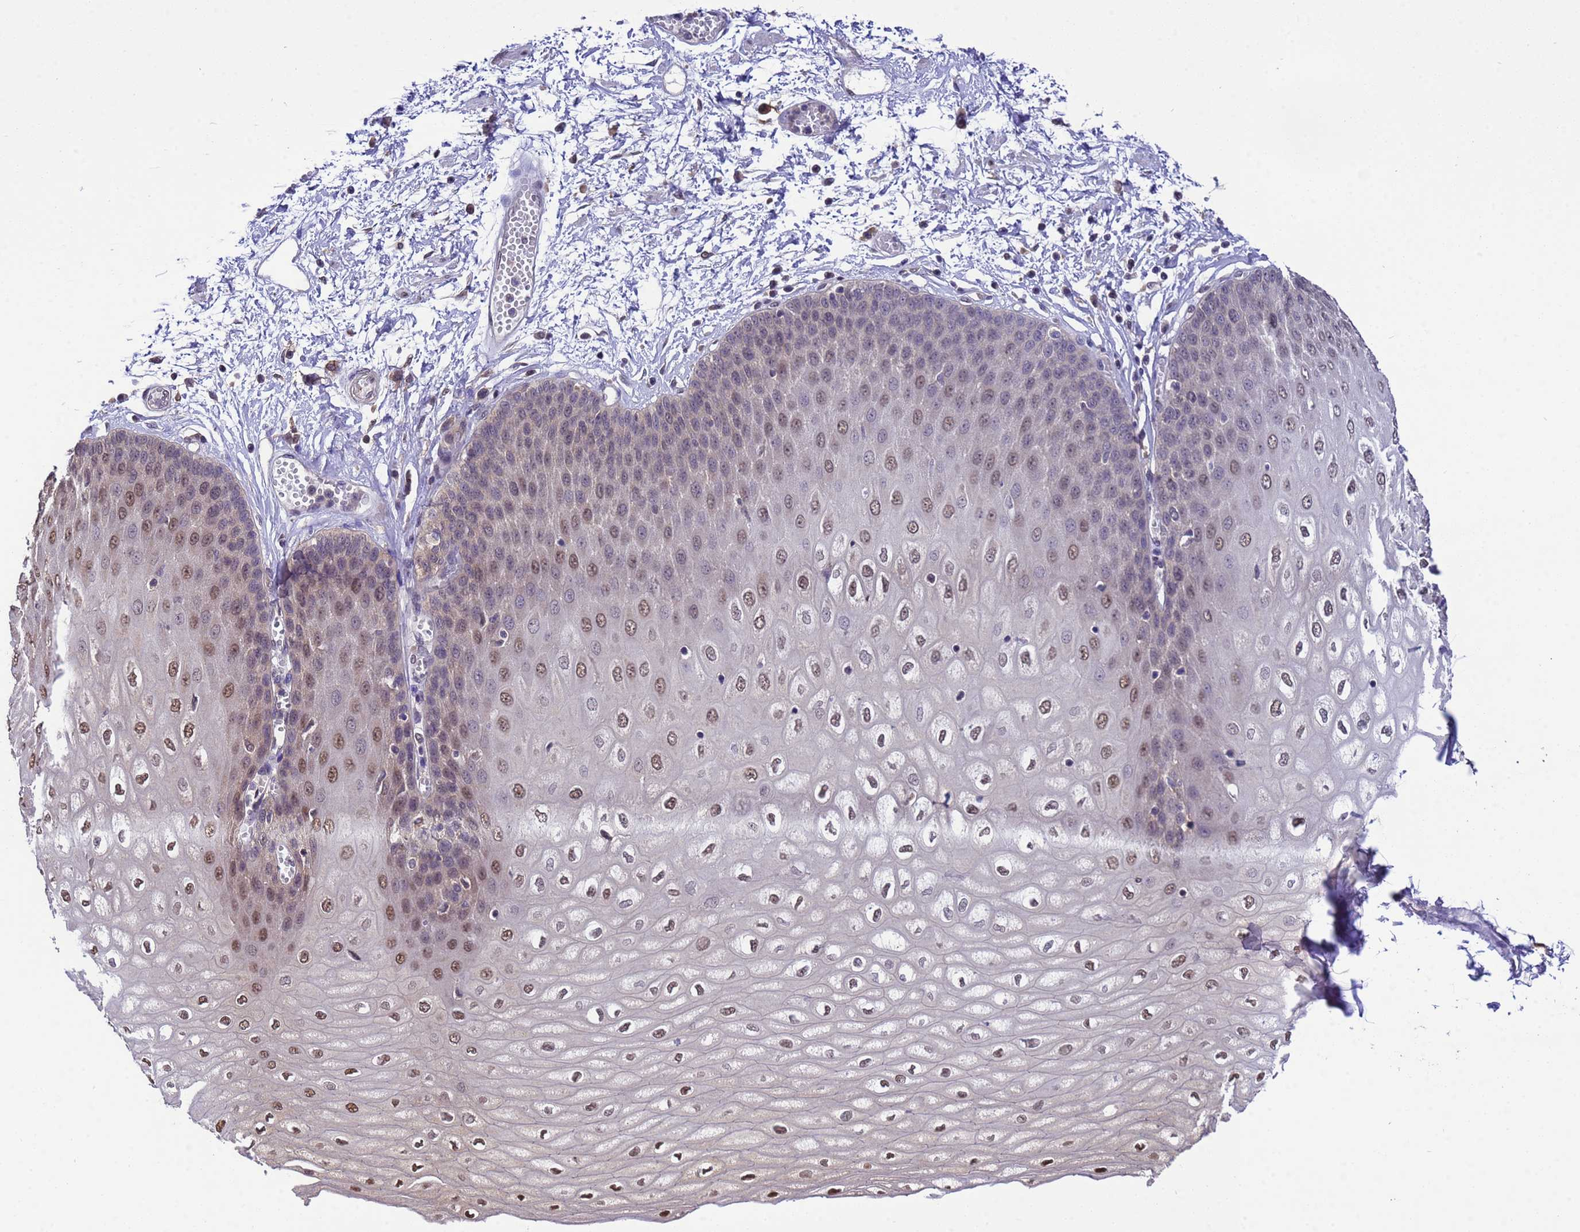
{"staining": {"intensity": "moderate", "quantity": "25%-75%", "location": "nuclear"}, "tissue": "esophagus", "cell_type": "Squamous epithelial cells", "image_type": "normal", "snomed": [{"axis": "morphology", "description": "Normal tissue, NOS"}, {"axis": "topography", "description": "Esophagus"}], "caption": "About 25%-75% of squamous epithelial cells in unremarkable human esophagus show moderate nuclear protein positivity as visualized by brown immunohistochemical staining.", "gene": "ZFP69B", "patient": {"sex": "male", "age": 60}}